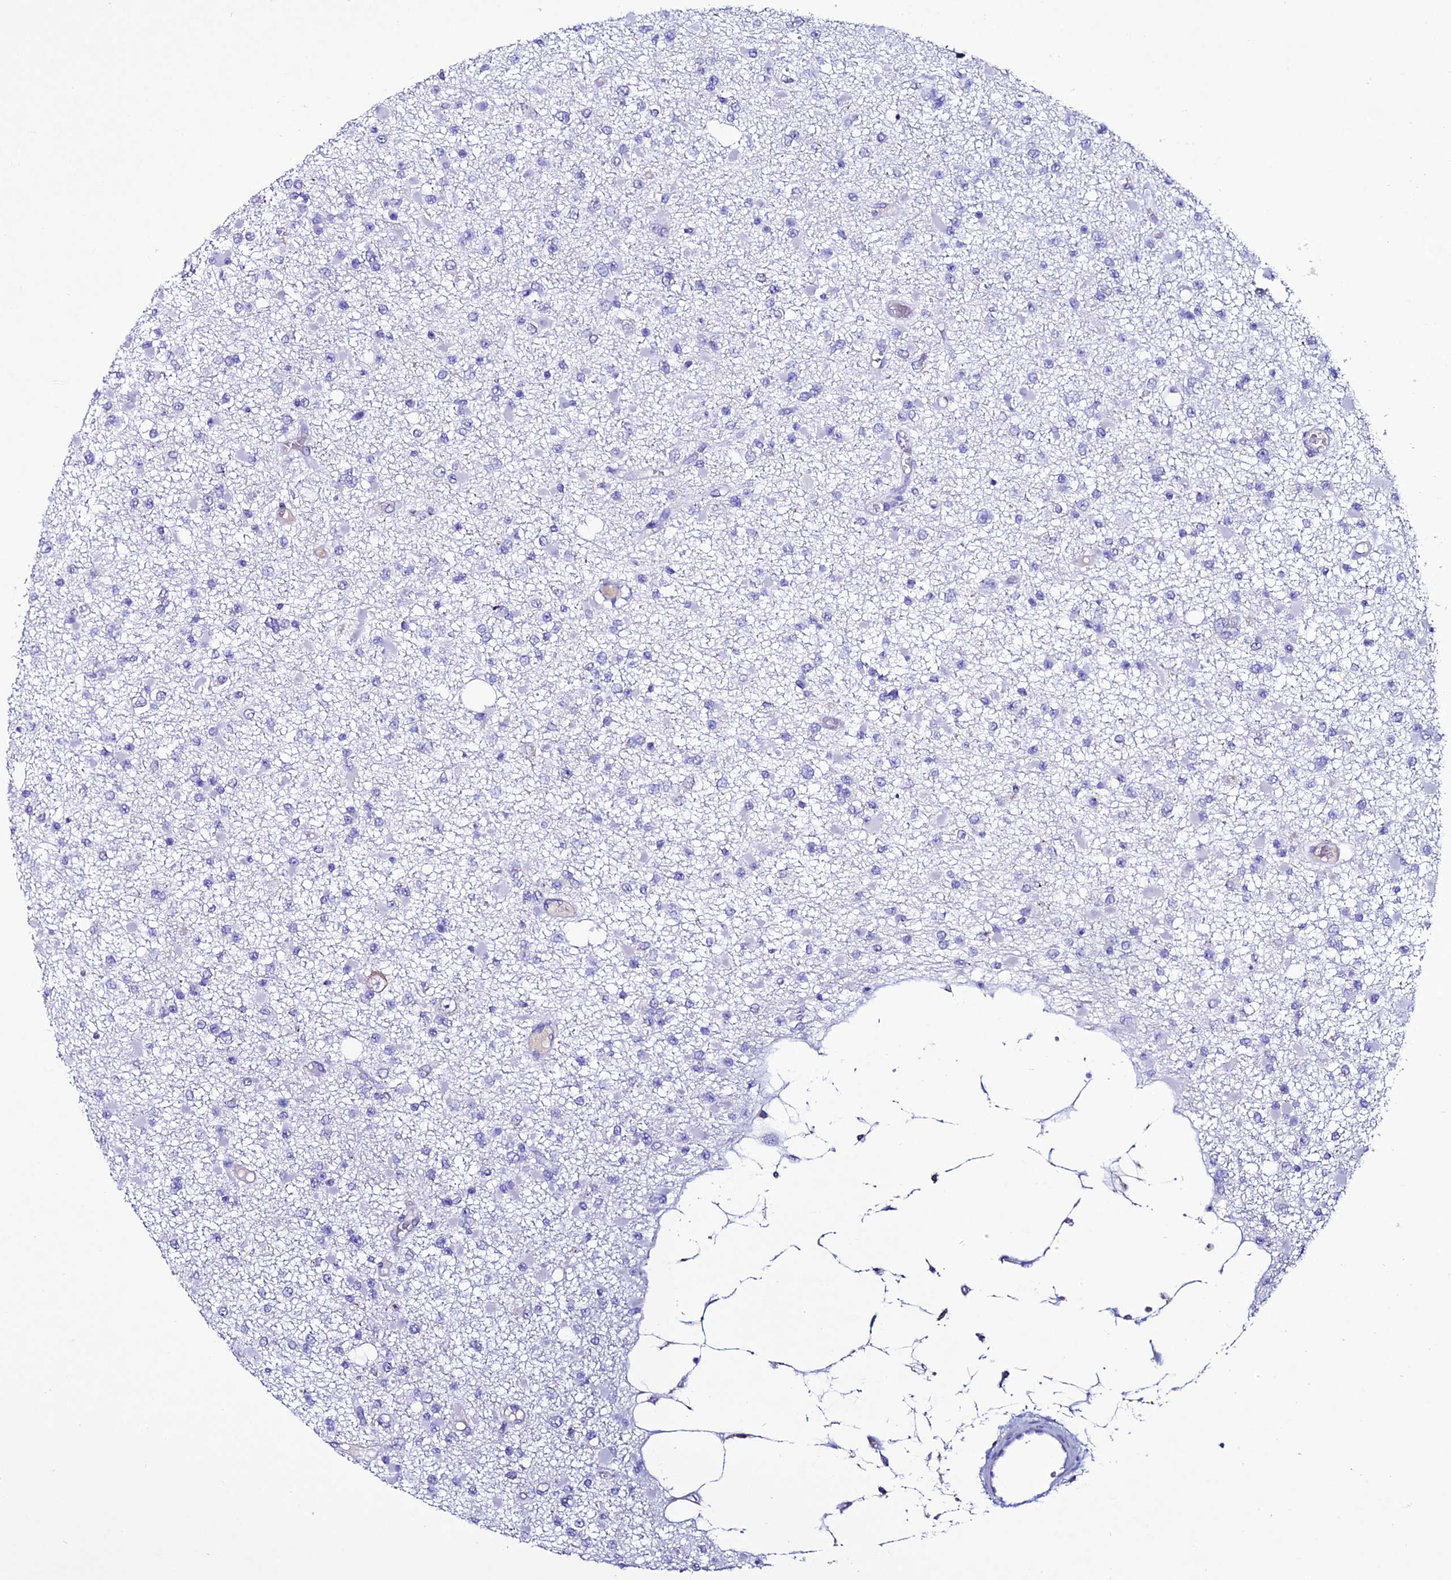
{"staining": {"intensity": "negative", "quantity": "none", "location": "none"}, "tissue": "glioma", "cell_type": "Tumor cells", "image_type": "cancer", "snomed": [{"axis": "morphology", "description": "Glioma, malignant, Low grade"}, {"axis": "topography", "description": "Brain"}], "caption": "Histopathology image shows no significant protein staining in tumor cells of low-grade glioma (malignant).", "gene": "OR51Q1", "patient": {"sex": "female", "age": 22}}